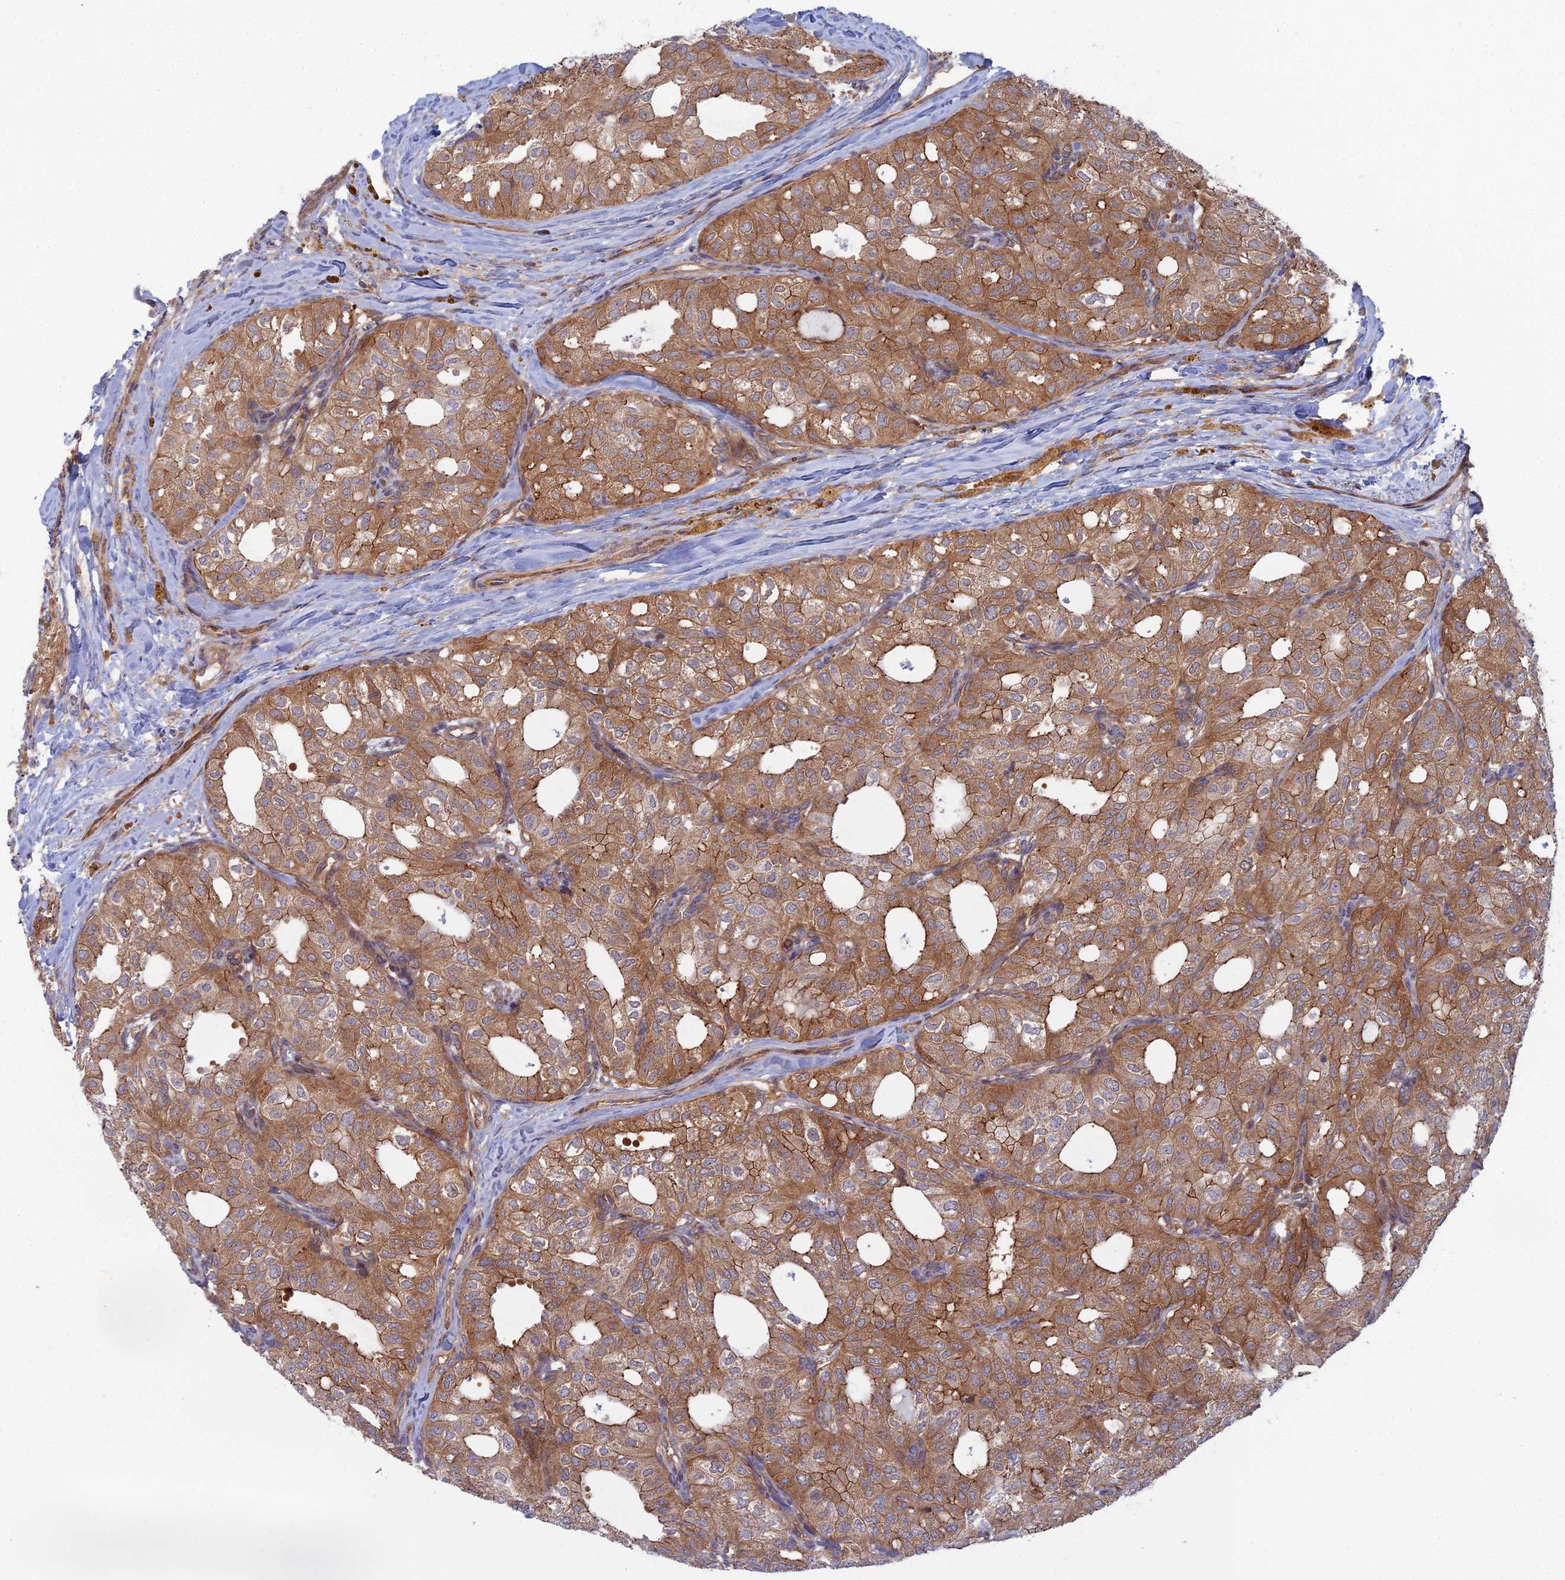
{"staining": {"intensity": "moderate", "quantity": ">75%", "location": "cytoplasmic/membranous"}, "tissue": "thyroid cancer", "cell_type": "Tumor cells", "image_type": "cancer", "snomed": [{"axis": "morphology", "description": "Follicular adenoma carcinoma, NOS"}, {"axis": "topography", "description": "Thyroid gland"}], "caption": "Protein expression analysis of human thyroid follicular adenoma carcinoma reveals moderate cytoplasmic/membranous expression in about >75% of tumor cells. The staining is performed using DAB (3,3'-diaminobenzidine) brown chromogen to label protein expression. The nuclei are counter-stained blue using hematoxylin.", "gene": "ABHD1", "patient": {"sex": "male", "age": 75}}